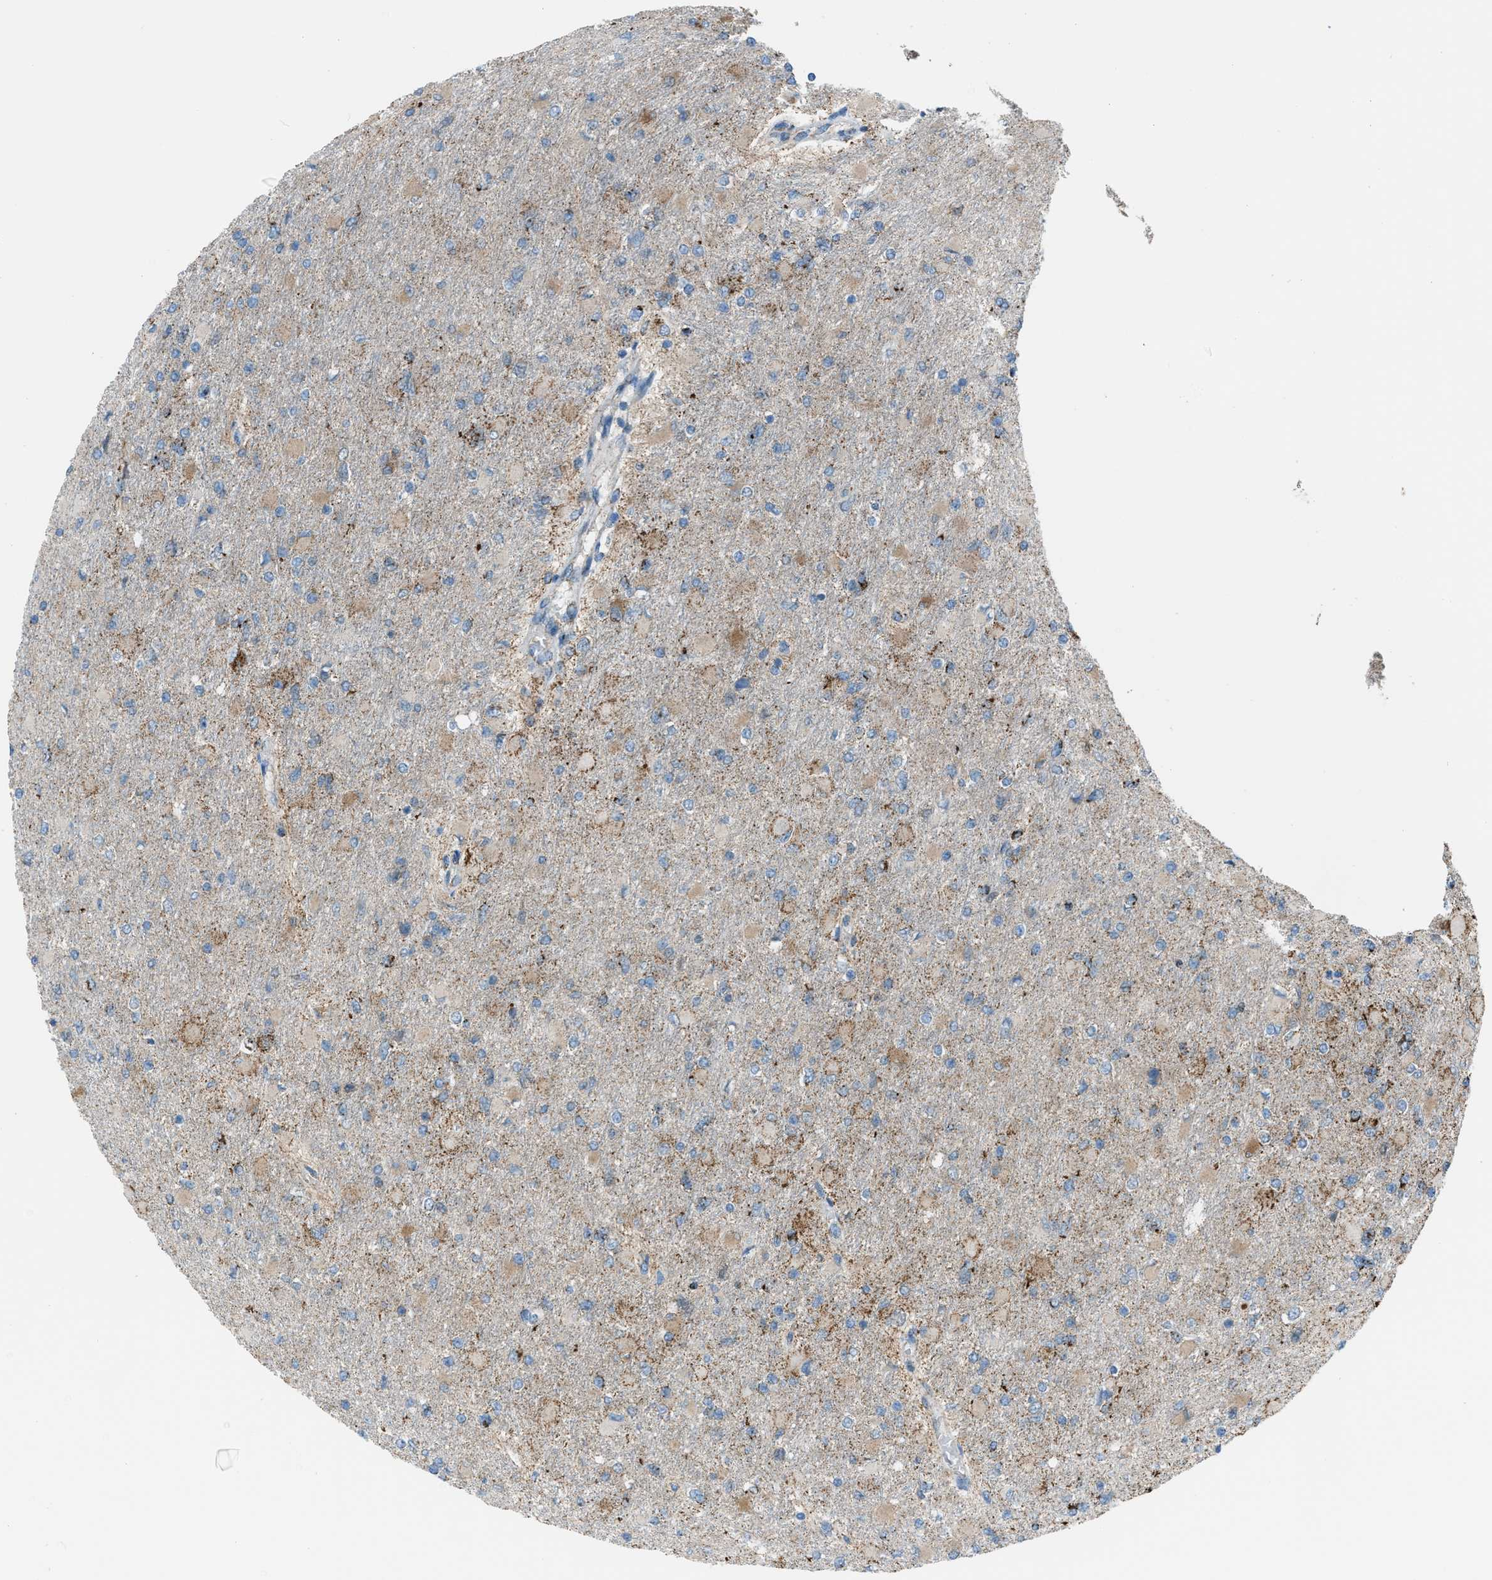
{"staining": {"intensity": "moderate", "quantity": ">75%", "location": "cytoplasmic/membranous"}, "tissue": "glioma", "cell_type": "Tumor cells", "image_type": "cancer", "snomed": [{"axis": "morphology", "description": "Glioma, malignant, High grade"}, {"axis": "topography", "description": "Cerebral cortex"}], "caption": "Tumor cells exhibit moderate cytoplasmic/membranous positivity in about >75% of cells in glioma.", "gene": "MDH2", "patient": {"sex": "female", "age": 36}}